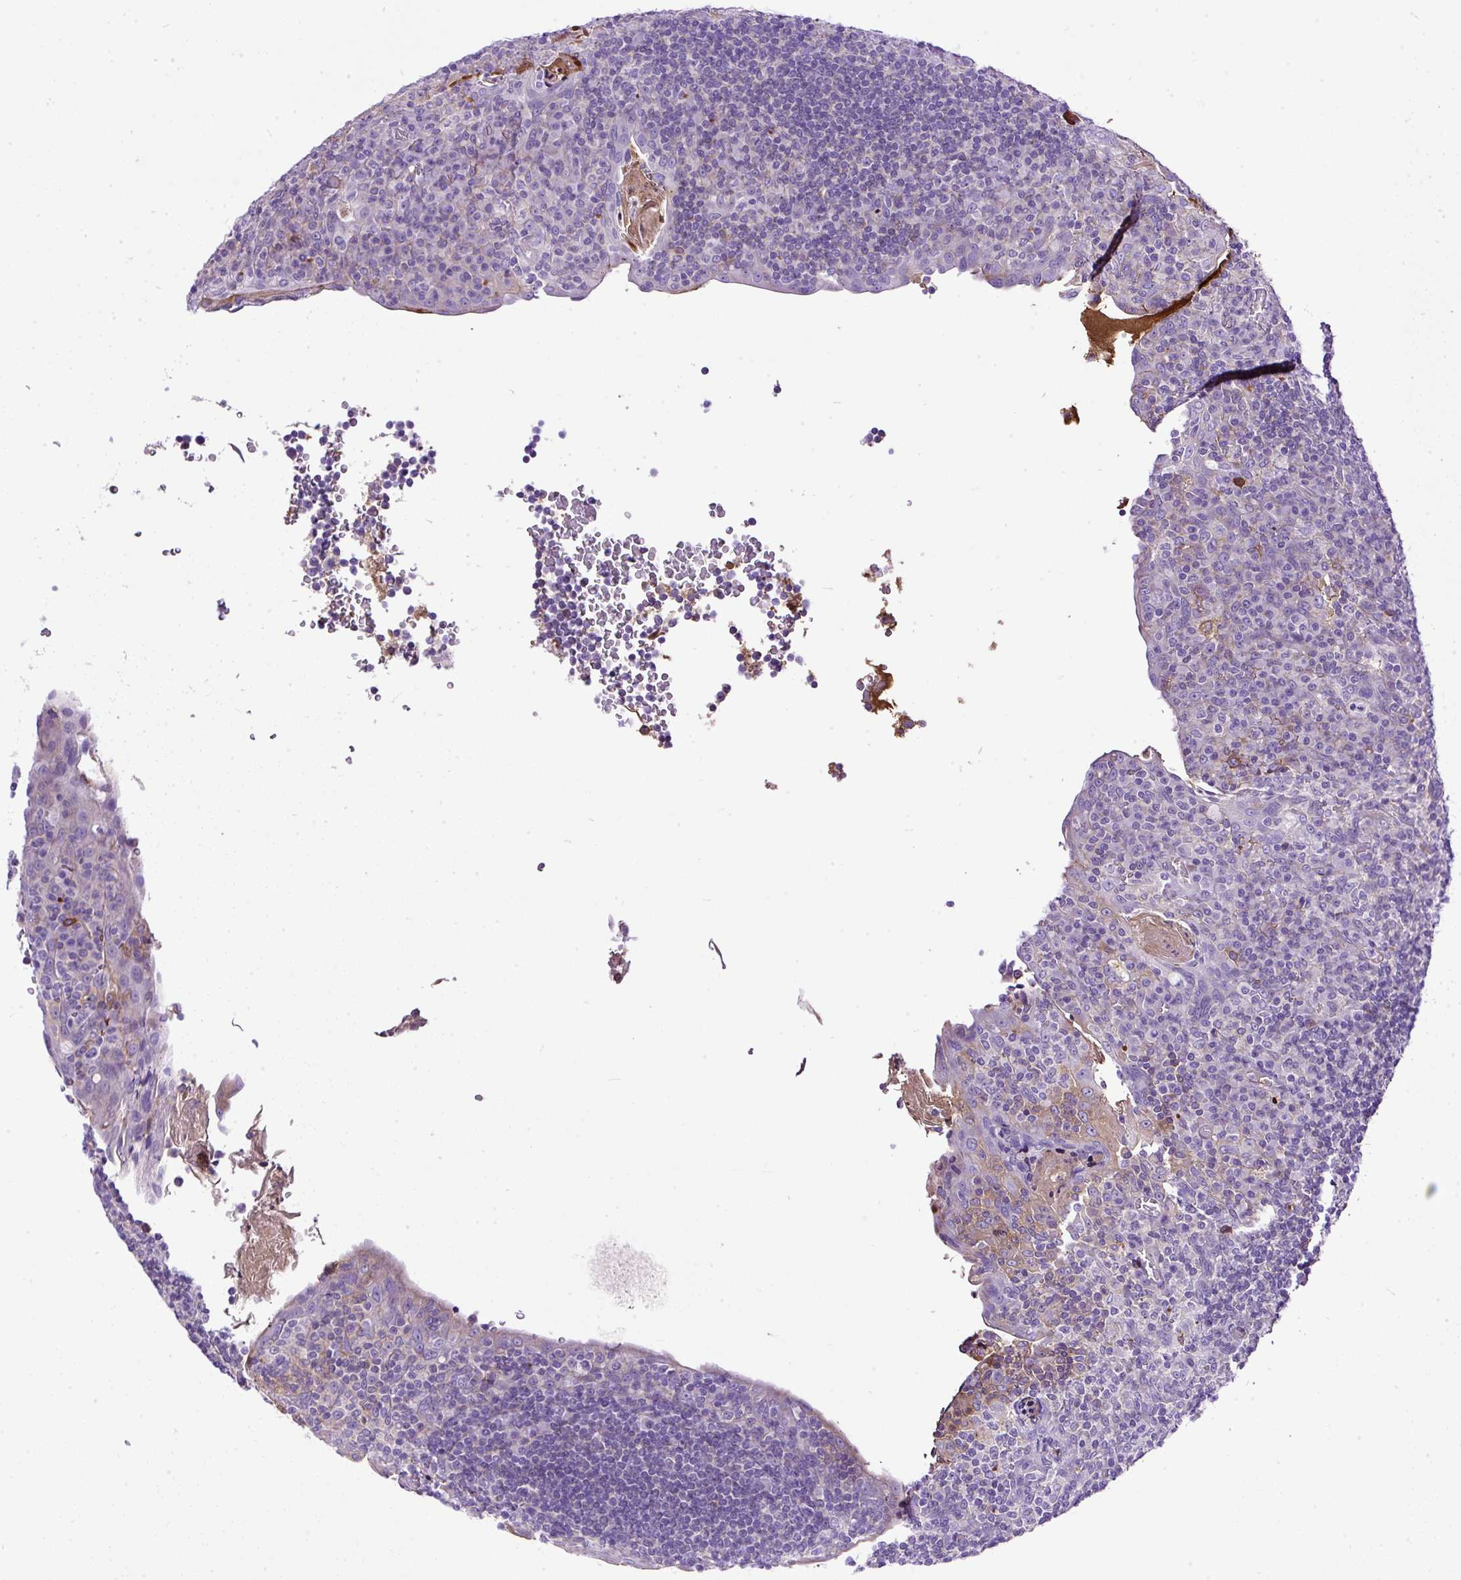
{"staining": {"intensity": "negative", "quantity": "none", "location": "none"}, "tissue": "tonsil", "cell_type": "Germinal center cells", "image_type": "normal", "snomed": [{"axis": "morphology", "description": "Normal tissue, NOS"}, {"axis": "topography", "description": "Tonsil"}], "caption": "This is an immunohistochemistry image of benign human tonsil. There is no expression in germinal center cells.", "gene": "CLEC3B", "patient": {"sex": "male", "age": 17}}